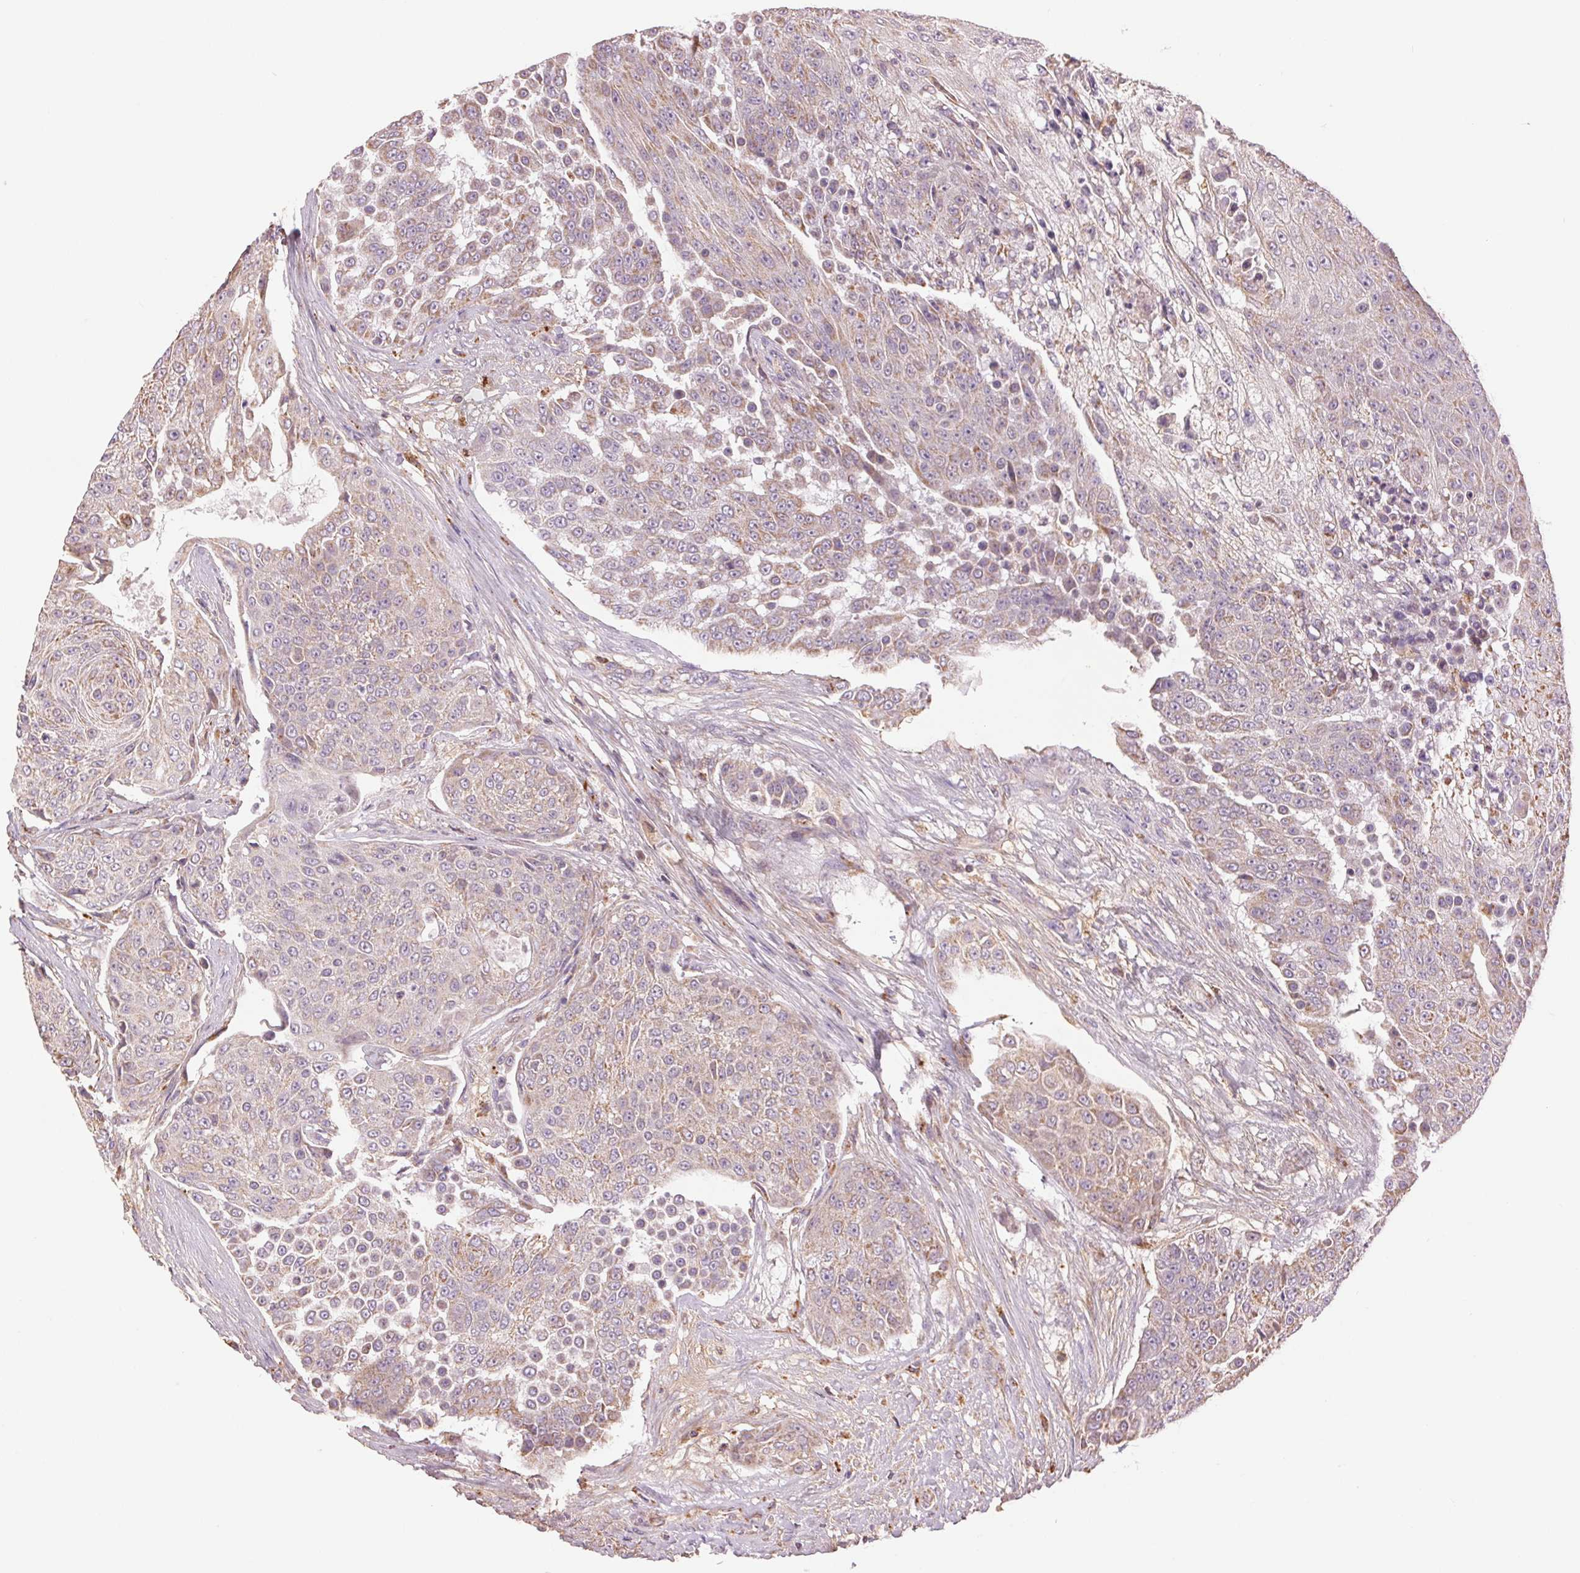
{"staining": {"intensity": "weak", "quantity": "<25%", "location": "cytoplasmic/membranous"}, "tissue": "urothelial cancer", "cell_type": "Tumor cells", "image_type": "cancer", "snomed": [{"axis": "morphology", "description": "Urothelial carcinoma, High grade"}, {"axis": "topography", "description": "Urinary bladder"}], "caption": "High-grade urothelial carcinoma stained for a protein using immunohistochemistry demonstrates no expression tumor cells.", "gene": "DGUOK", "patient": {"sex": "female", "age": 63}}